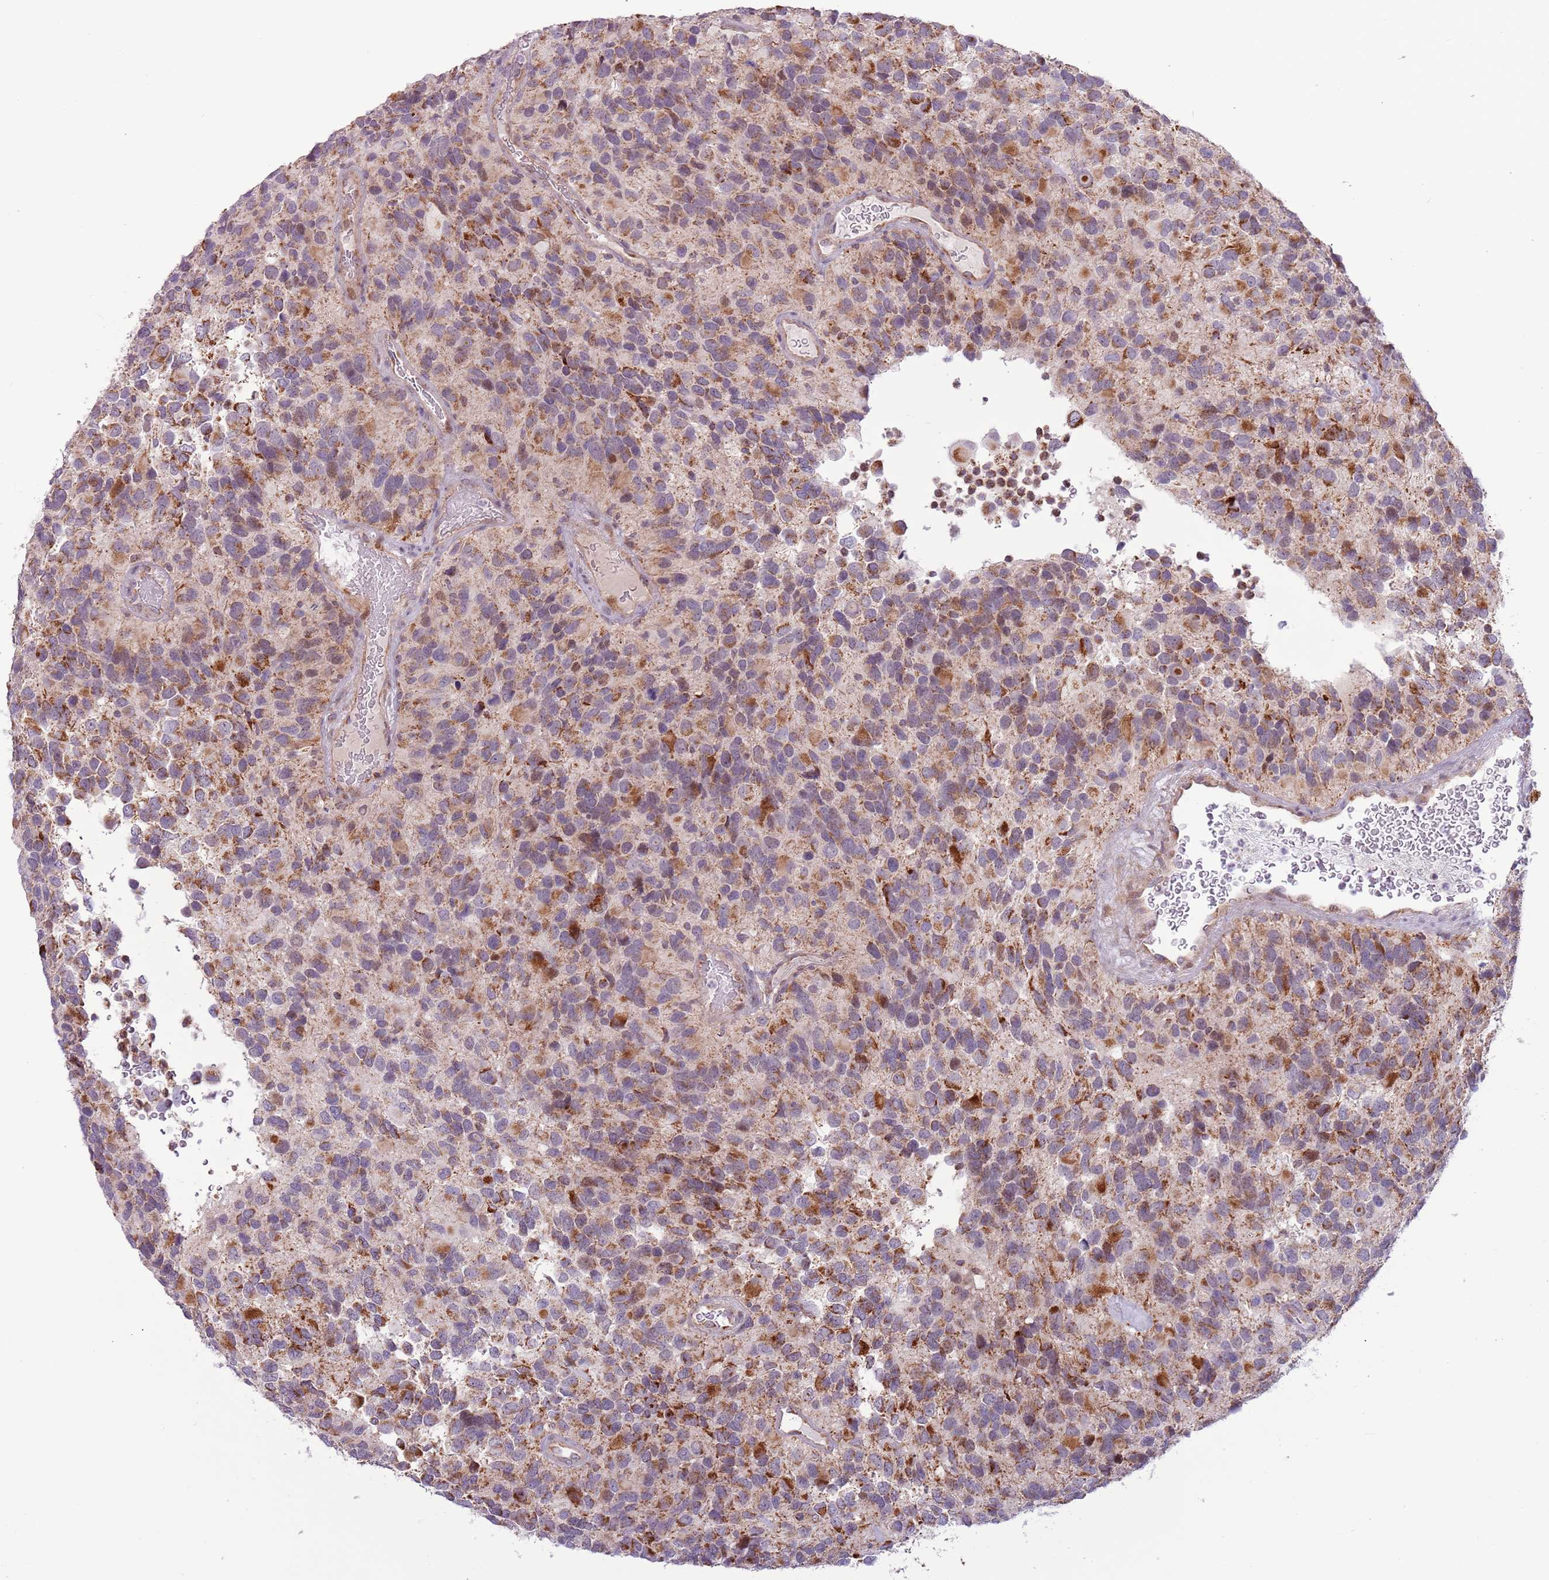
{"staining": {"intensity": "moderate", "quantity": "25%-75%", "location": "cytoplasmic/membranous"}, "tissue": "glioma", "cell_type": "Tumor cells", "image_type": "cancer", "snomed": [{"axis": "morphology", "description": "Glioma, malignant, High grade"}, {"axis": "topography", "description": "Brain"}], "caption": "A micrograph of malignant glioma (high-grade) stained for a protein exhibits moderate cytoplasmic/membranous brown staining in tumor cells.", "gene": "MLLT11", "patient": {"sex": "male", "age": 77}}